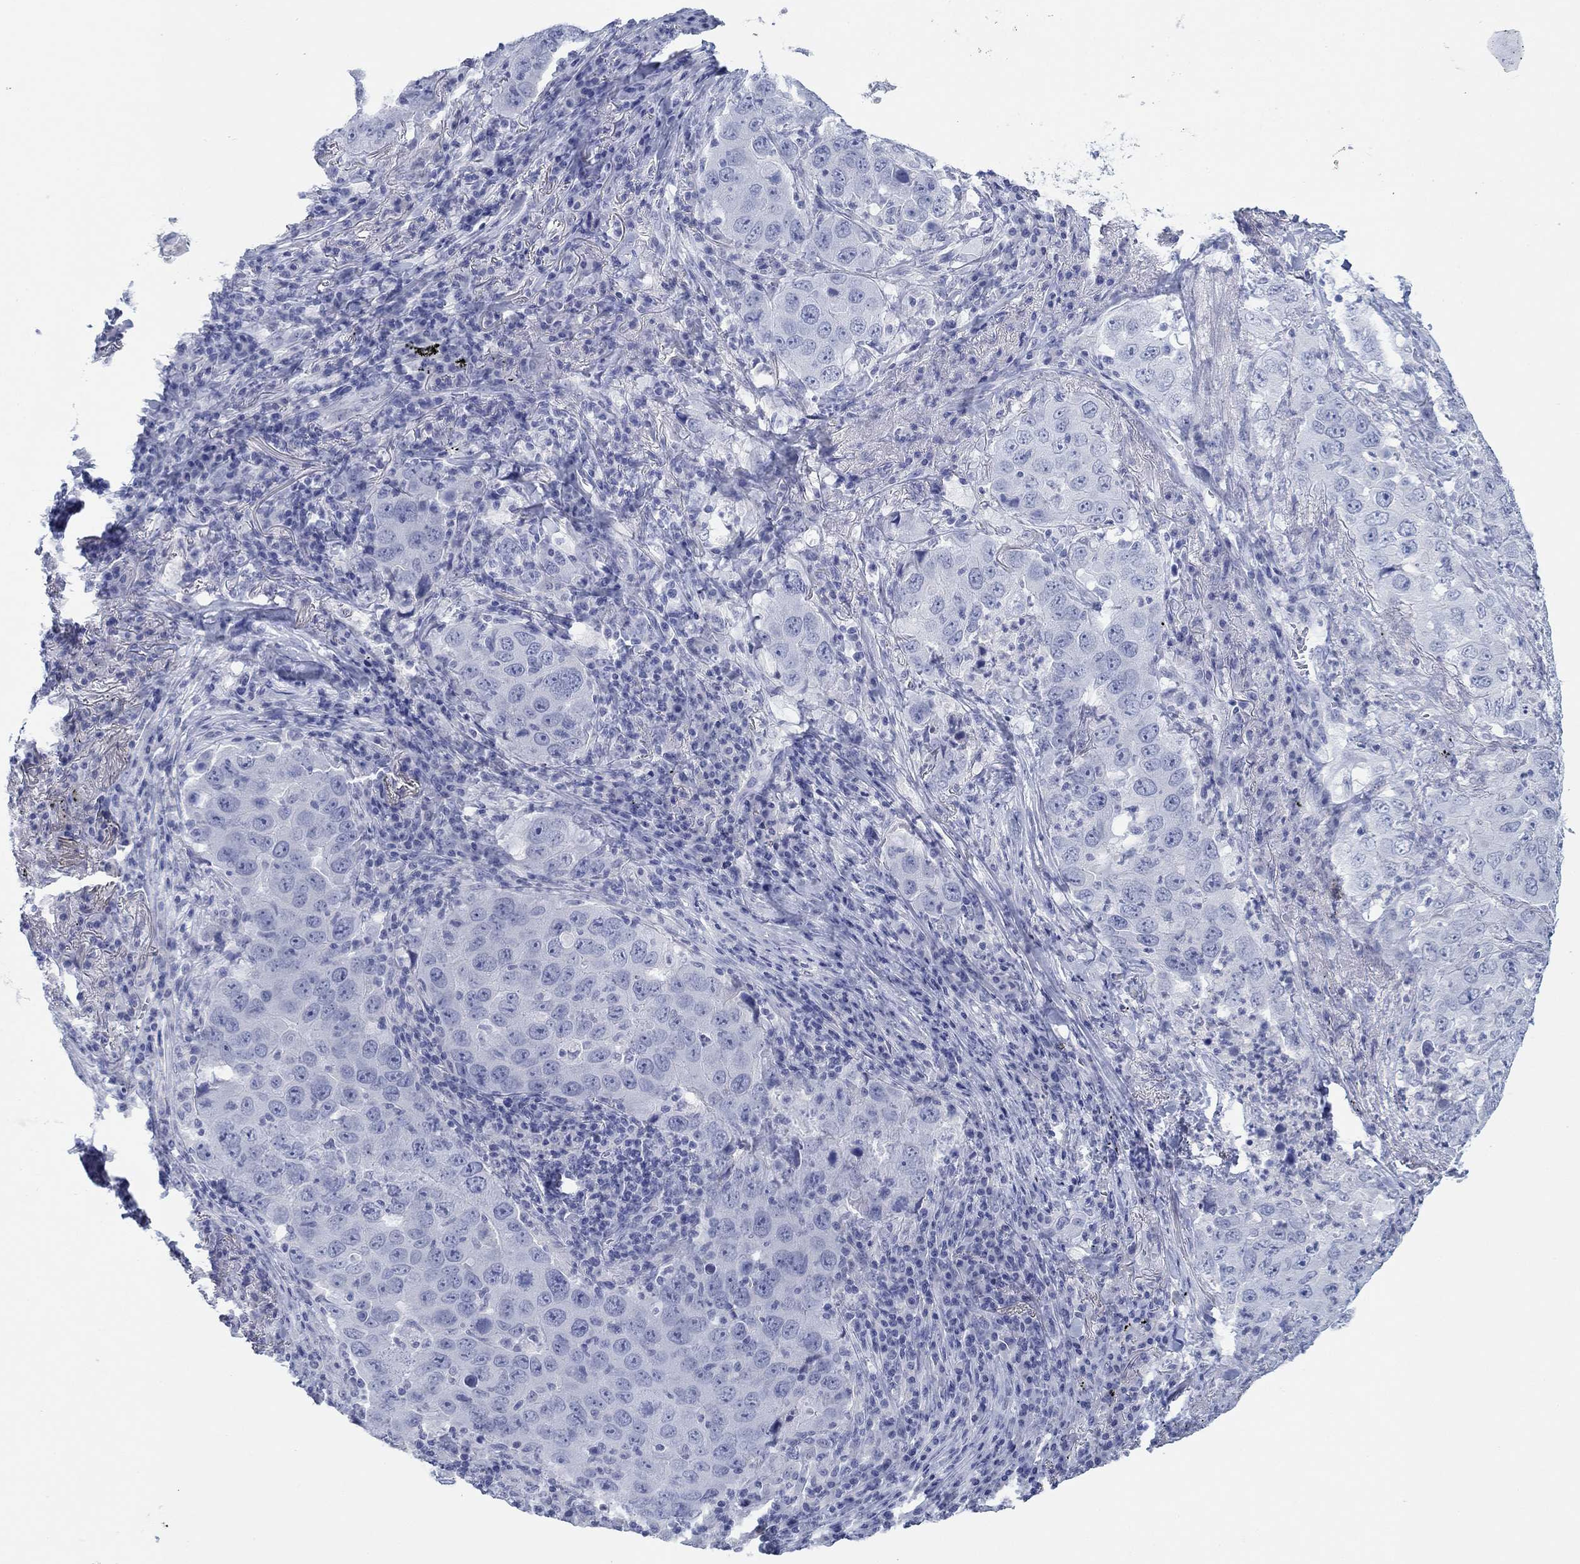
{"staining": {"intensity": "negative", "quantity": "none", "location": "none"}, "tissue": "lung cancer", "cell_type": "Tumor cells", "image_type": "cancer", "snomed": [{"axis": "morphology", "description": "Adenocarcinoma, NOS"}, {"axis": "topography", "description": "Lung"}], "caption": "Adenocarcinoma (lung) stained for a protein using IHC reveals no expression tumor cells.", "gene": "PDYN", "patient": {"sex": "male", "age": 73}}